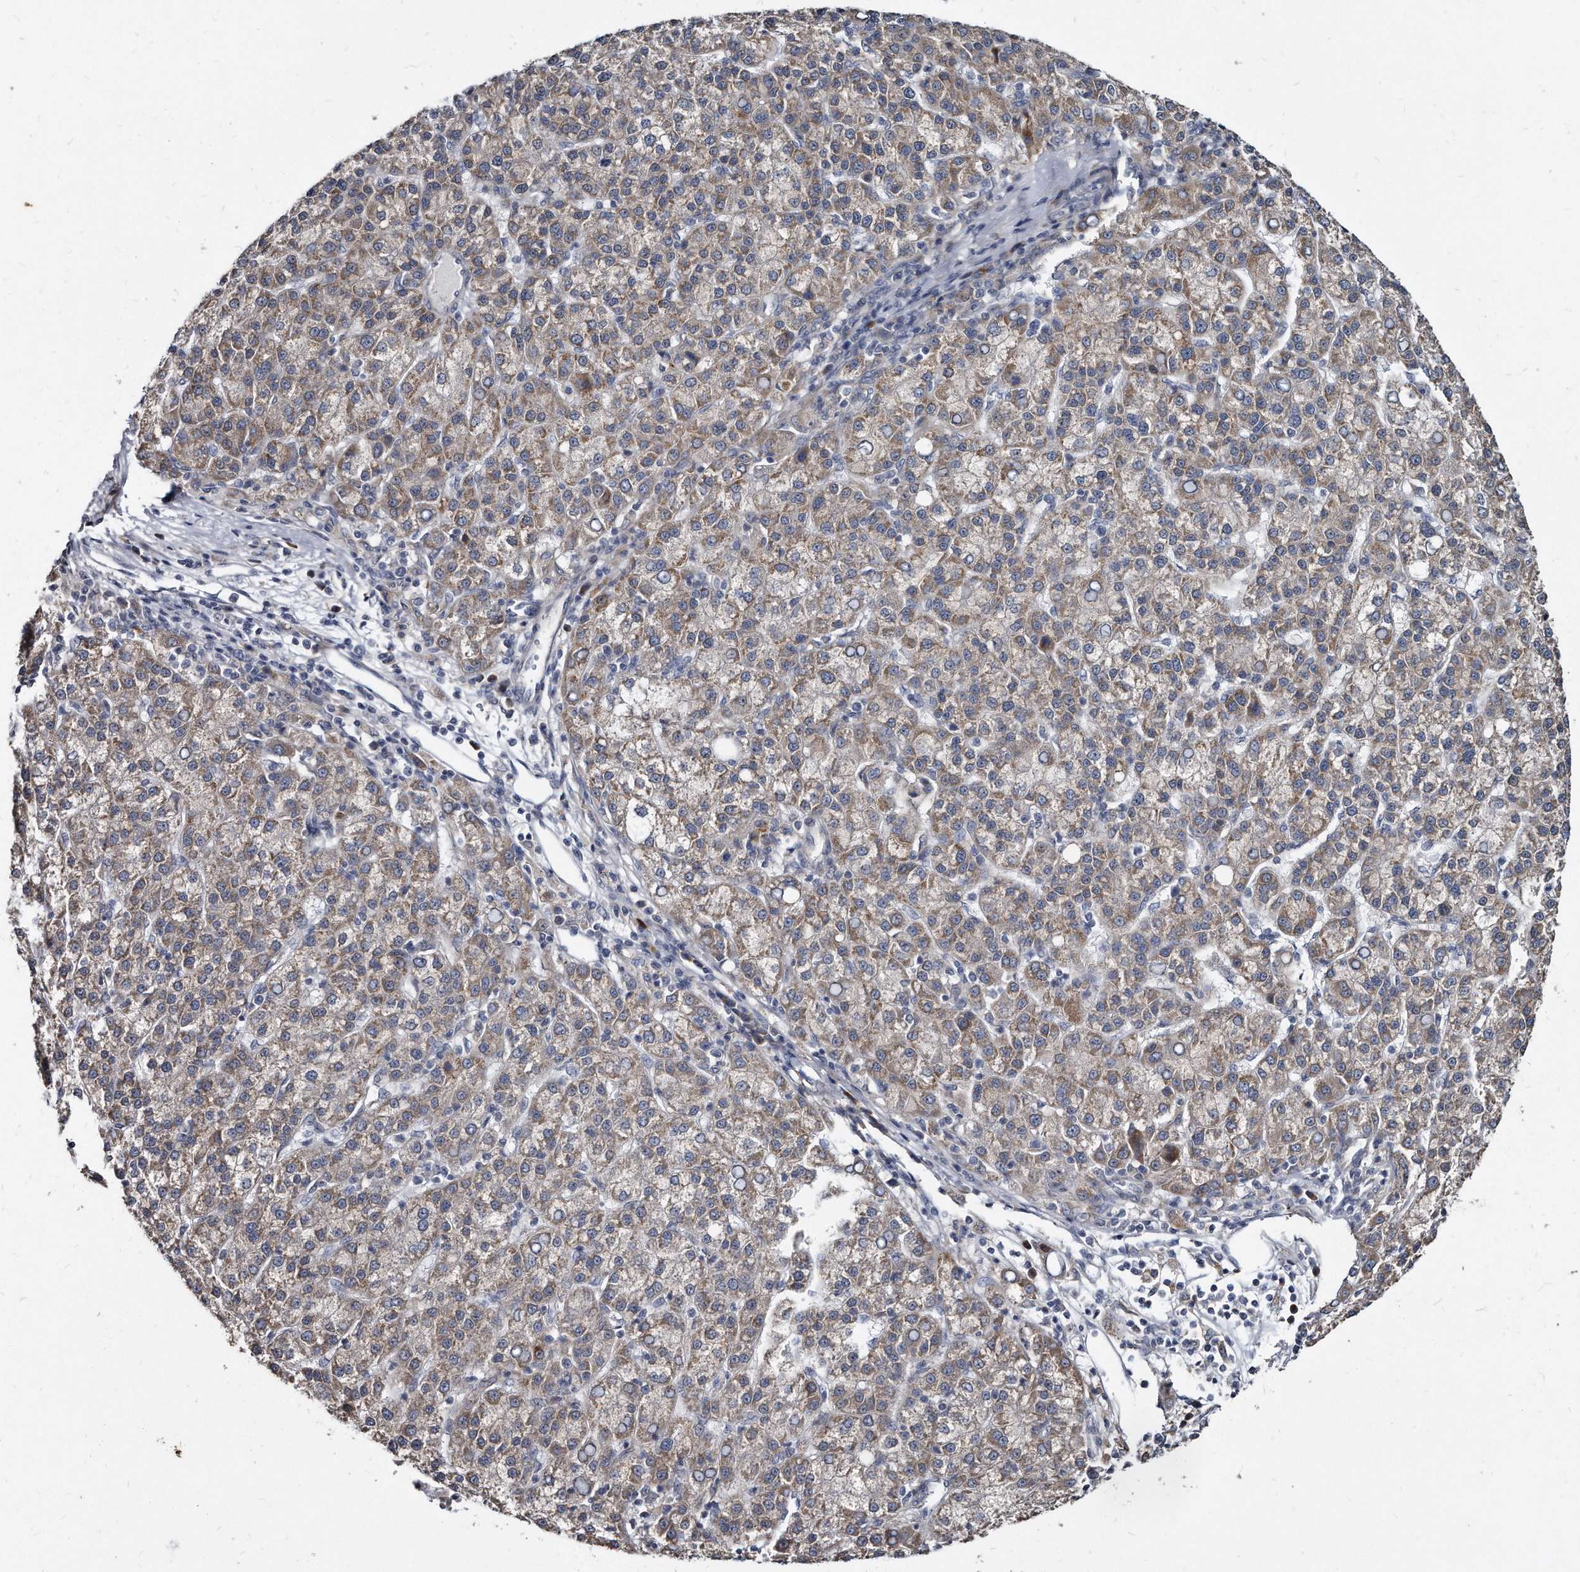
{"staining": {"intensity": "weak", "quantity": ">75%", "location": "cytoplasmic/membranous"}, "tissue": "liver cancer", "cell_type": "Tumor cells", "image_type": "cancer", "snomed": [{"axis": "morphology", "description": "Carcinoma, Hepatocellular, NOS"}, {"axis": "topography", "description": "Liver"}], "caption": "Tumor cells exhibit weak cytoplasmic/membranous positivity in about >75% of cells in liver cancer. (DAB (3,3'-diaminobenzidine) = brown stain, brightfield microscopy at high magnification).", "gene": "KLHDC3", "patient": {"sex": "female", "age": 58}}